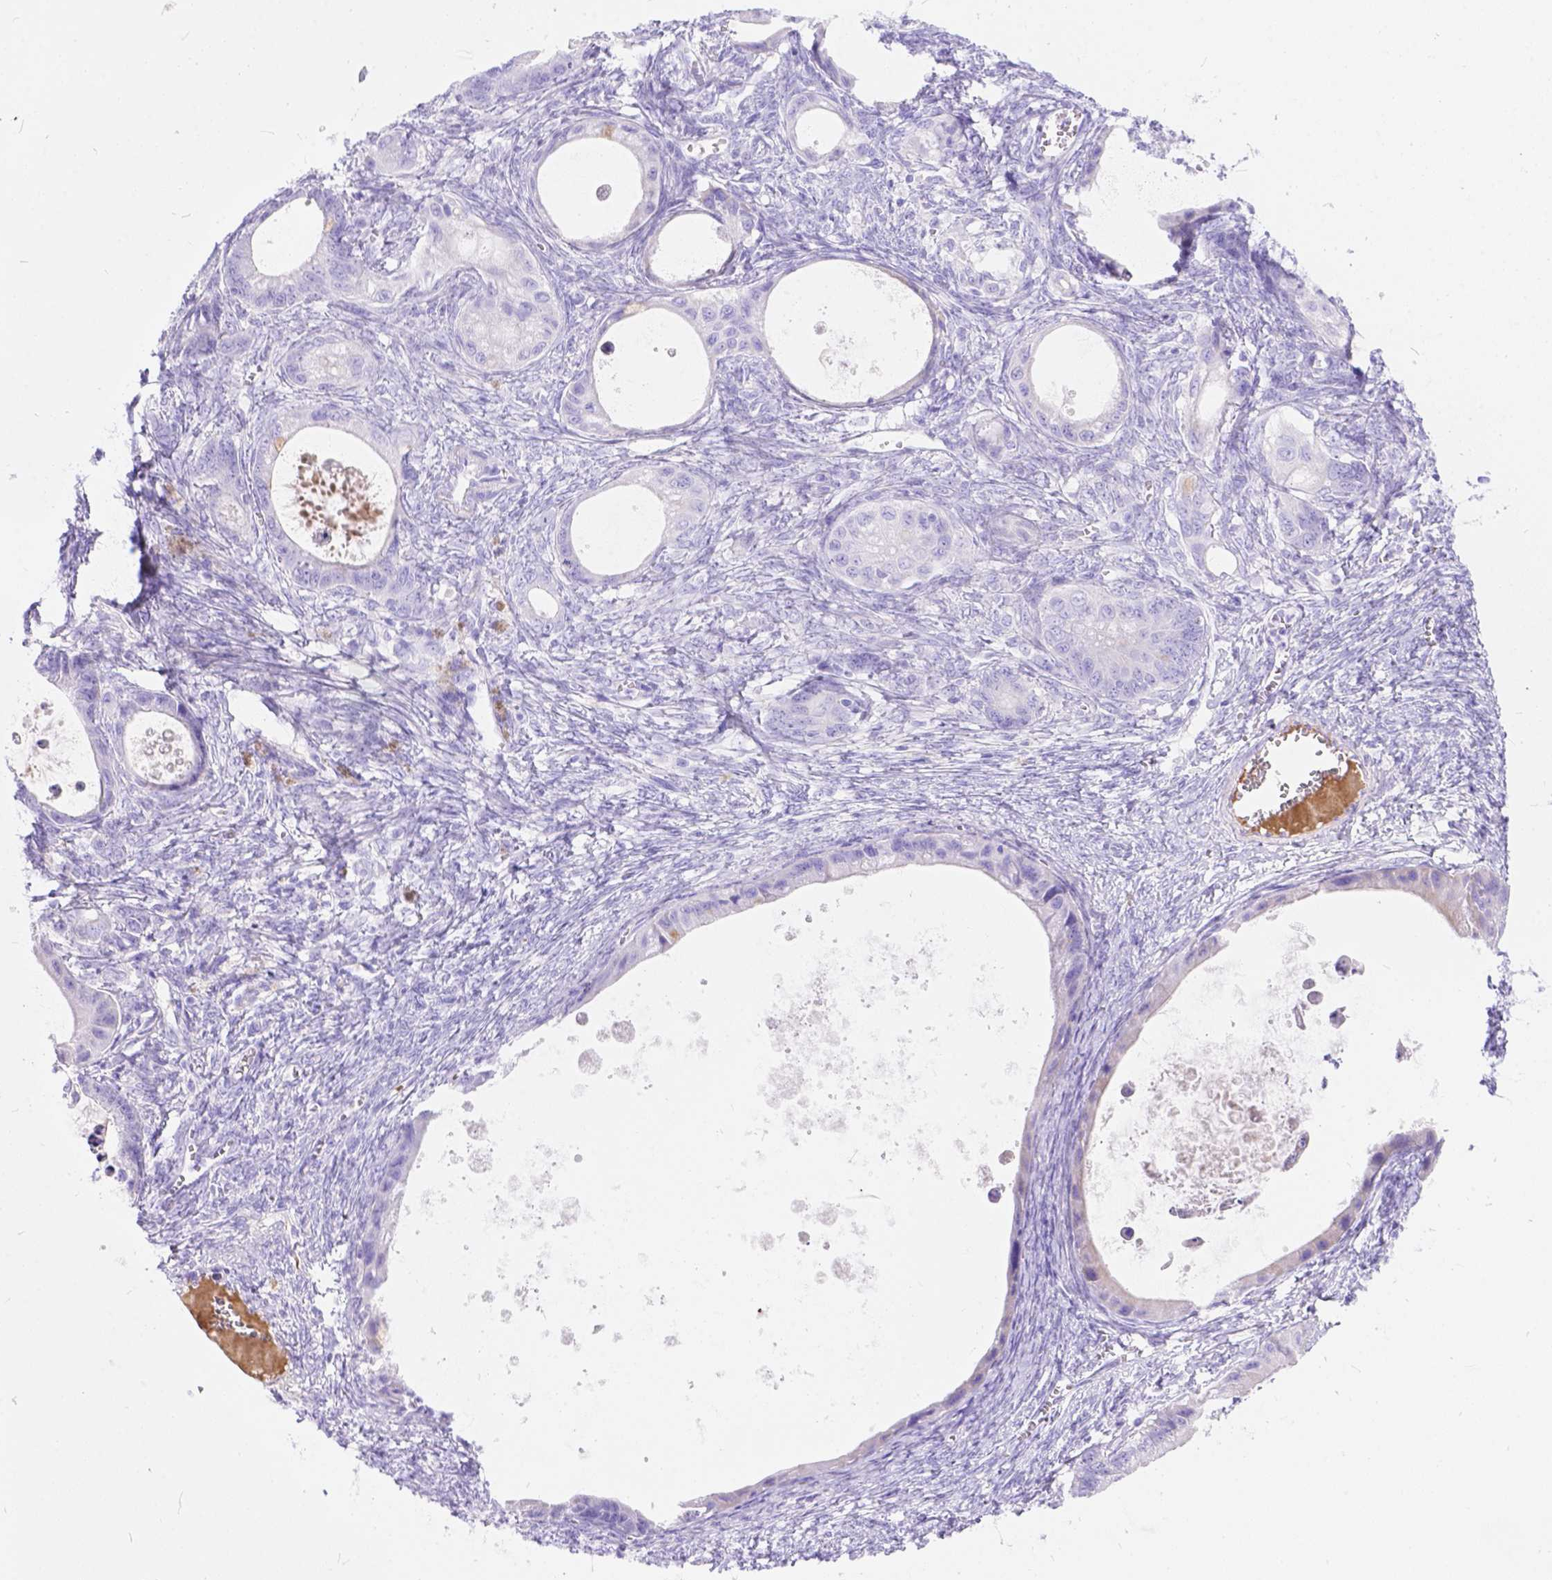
{"staining": {"intensity": "negative", "quantity": "none", "location": "none"}, "tissue": "ovarian cancer", "cell_type": "Tumor cells", "image_type": "cancer", "snomed": [{"axis": "morphology", "description": "Cystadenocarcinoma, mucinous, NOS"}, {"axis": "topography", "description": "Ovary"}], "caption": "Immunohistochemistry (IHC) of ovarian cancer reveals no positivity in tumor cells.", "gene": "KLHL10", "patient": {"sex": "female", "age": 64}}